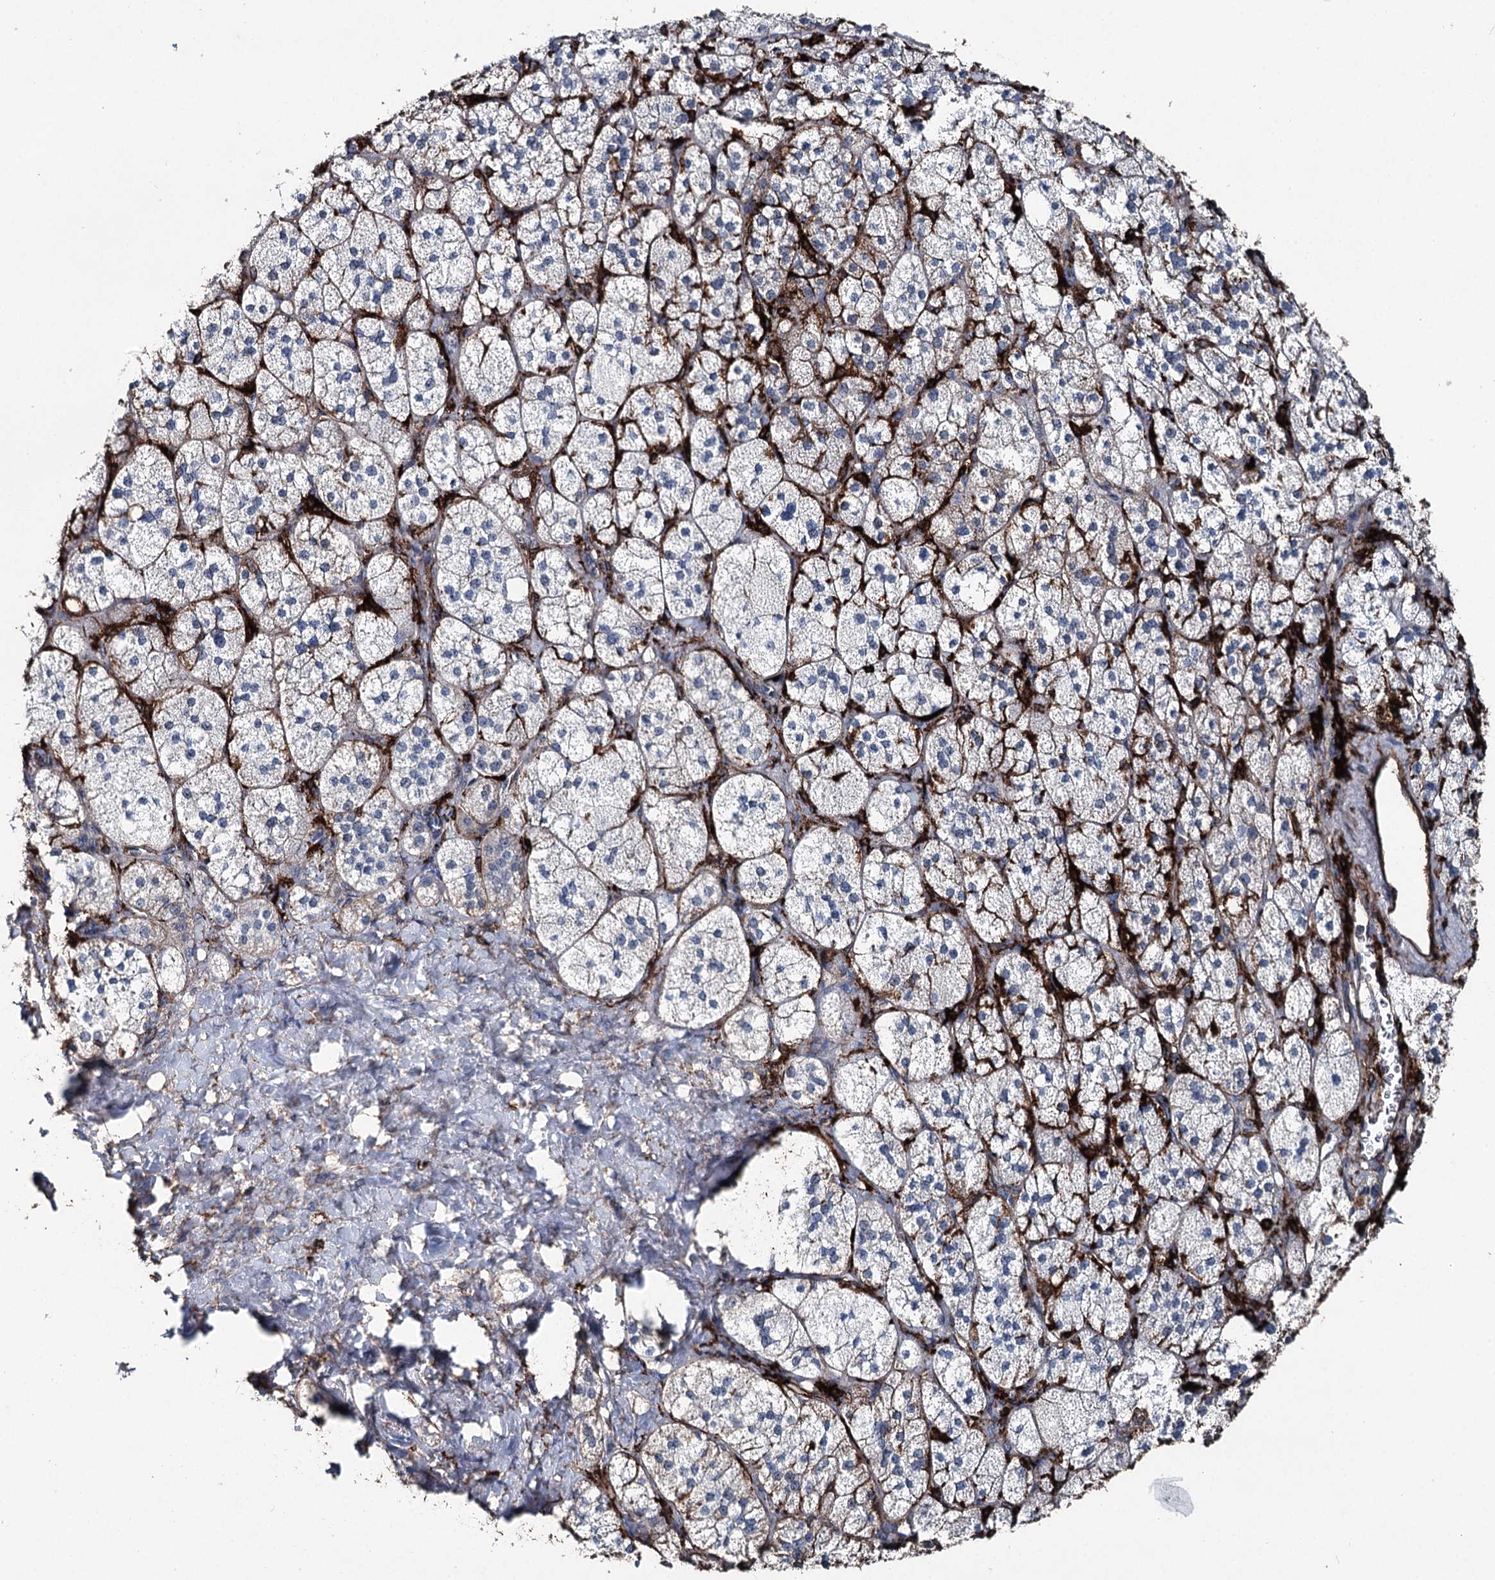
{"staining": {"intensity": "negative", "quantity": "none", "location": "none"}, "tissue": "adrenal gland", "cell_type": "Glandular cells", "image_type": "normal", "snomed": [{"axis": "morphology", "description": "Normal tissue, NOS"}, {"axis": "topography", "description": "Adrenal gland"}], "caption": "Protein analysis of benign adrenal gland displays no significant expression in glandular cells.", "gene": "CLEC4M", "patient": {"sex": "male", "age": 61}}